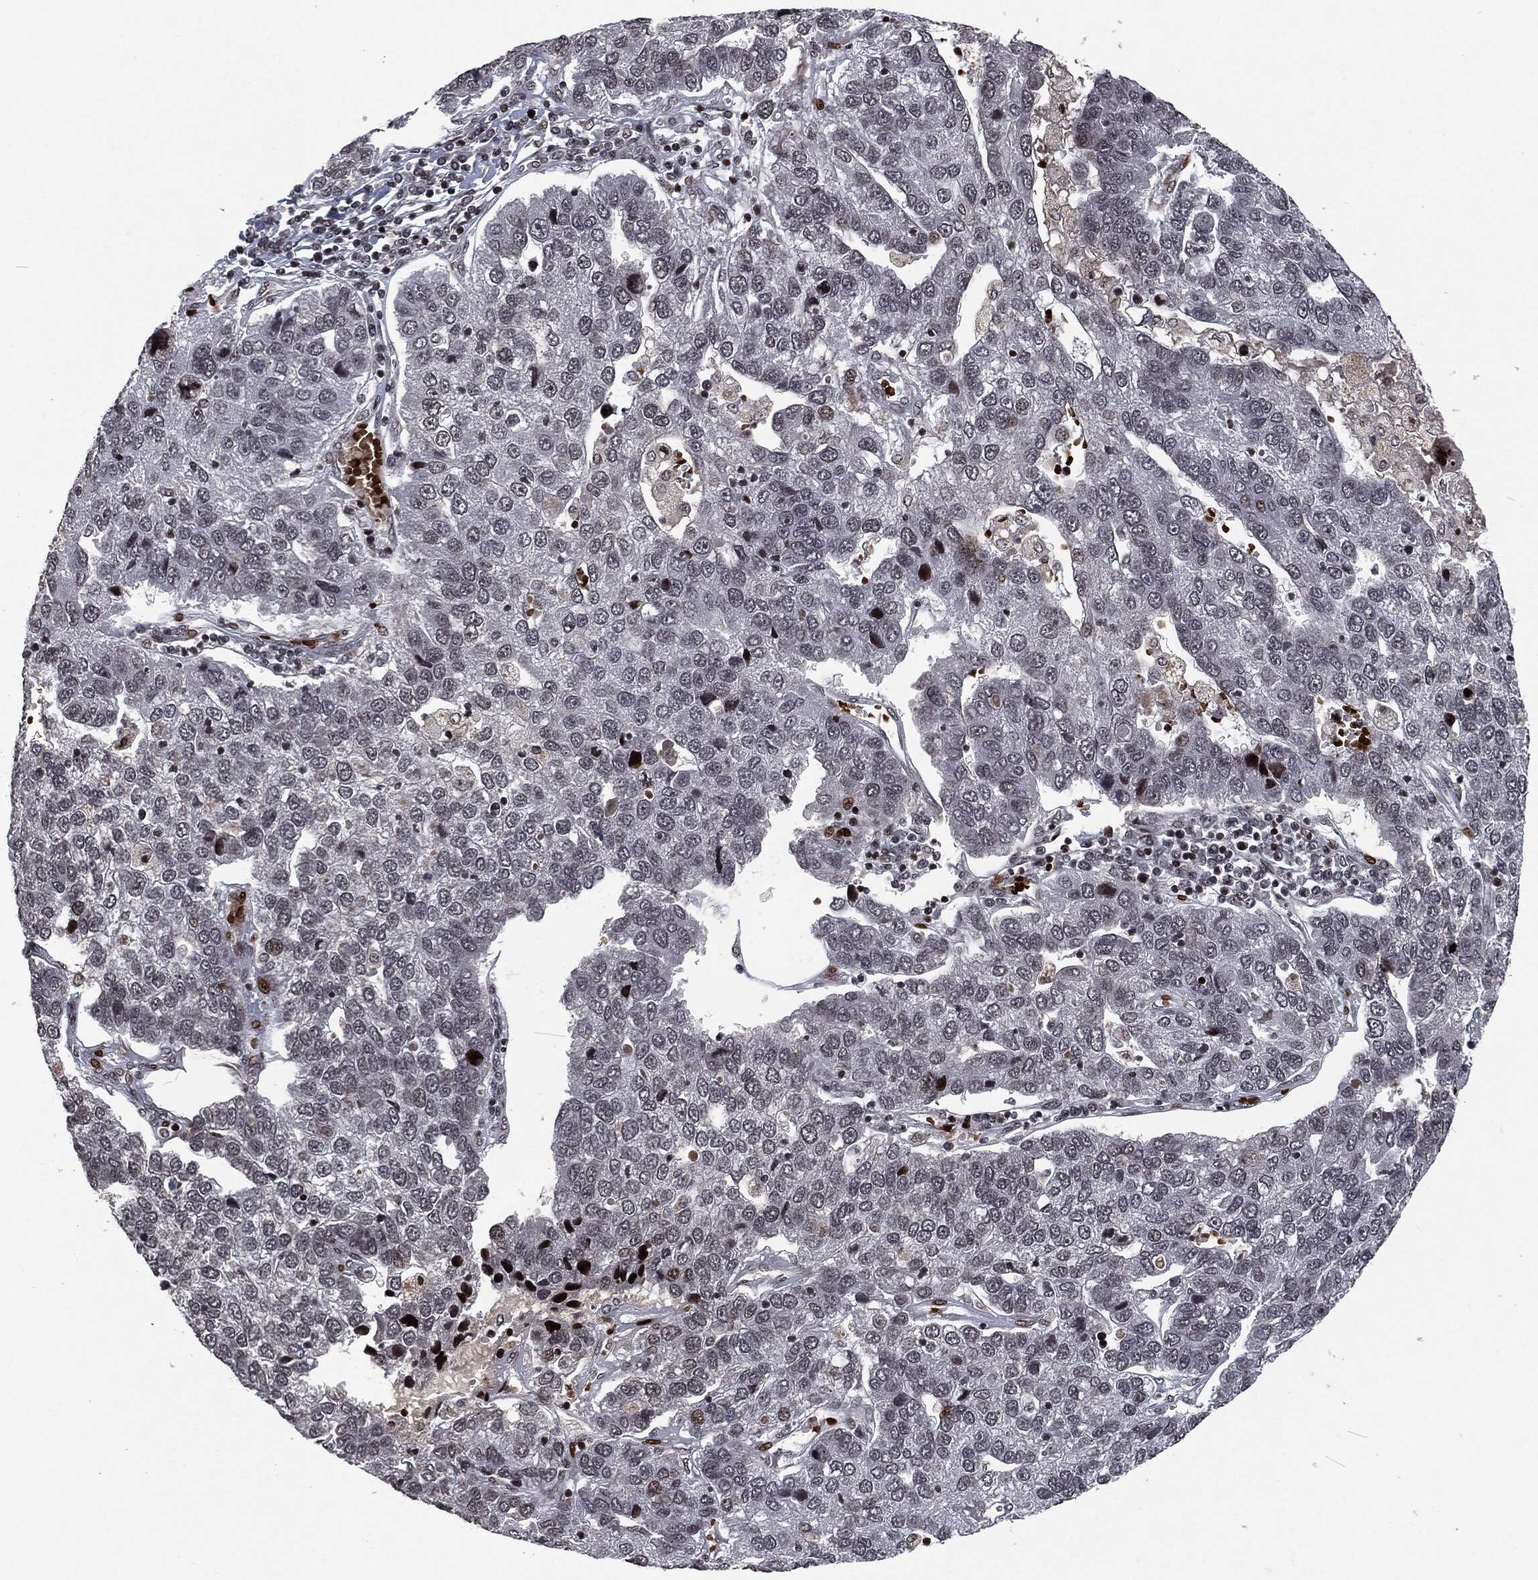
{"staining": {"intensity": "negative", "quantity": "none", "location": "none"}, "tissue": "pancreatic cancer", "cell_type": "Tumor cells", "image_type": "cancer", "snomed": [{"axis": "morphology", "description": "Adenocarcinoma, NOS"}, {"axis": "topography", "description": "Pancreas"}], "caption": "Pancreatic adenocarcinoma stained for a protein using immunohistochemistry (IHC) exhibits no expression tumor cells.", "gene": "EGFR", "patient": {"sex": "female", "age": 61}}